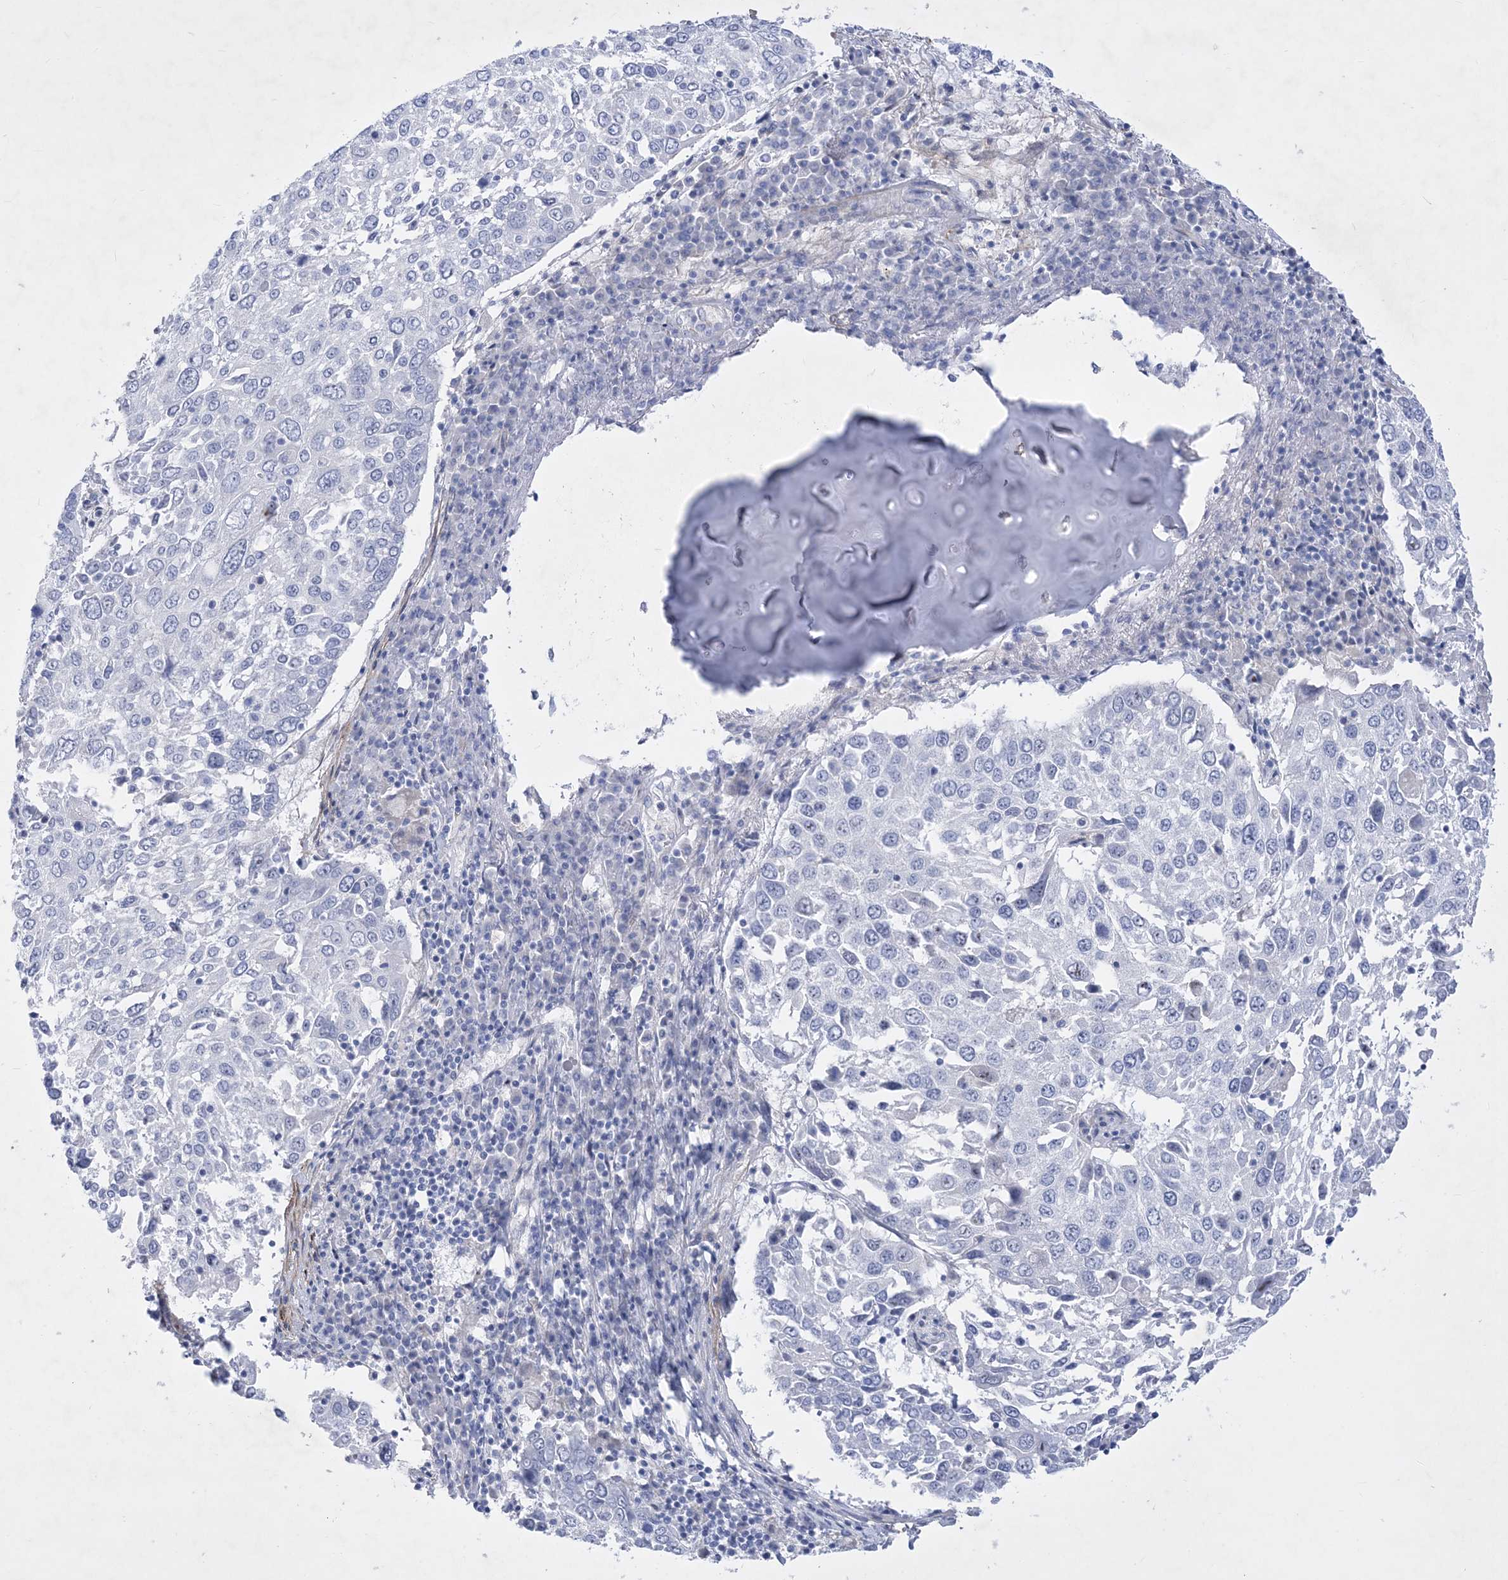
{"staining": {"intensity": "negative", "quantity": "none", "location": "none"}, "tissue": "lung cancer", "cell_type": "Tumor cells", "image_type": "cancer", "snomed": [{"axis": "morphology", "description": "Squamous cell carcinoma, NOS"}, {"axis": "topography", "description": "Lung"}], "caption": "High power microscopy histopathology image of an immunohistochemistry (IHC) histopathology image of lung cancer, revealing no significant staining in tumor cells.", "gene": "WDR74", "patient": {"sex": "male", "age": 65}}